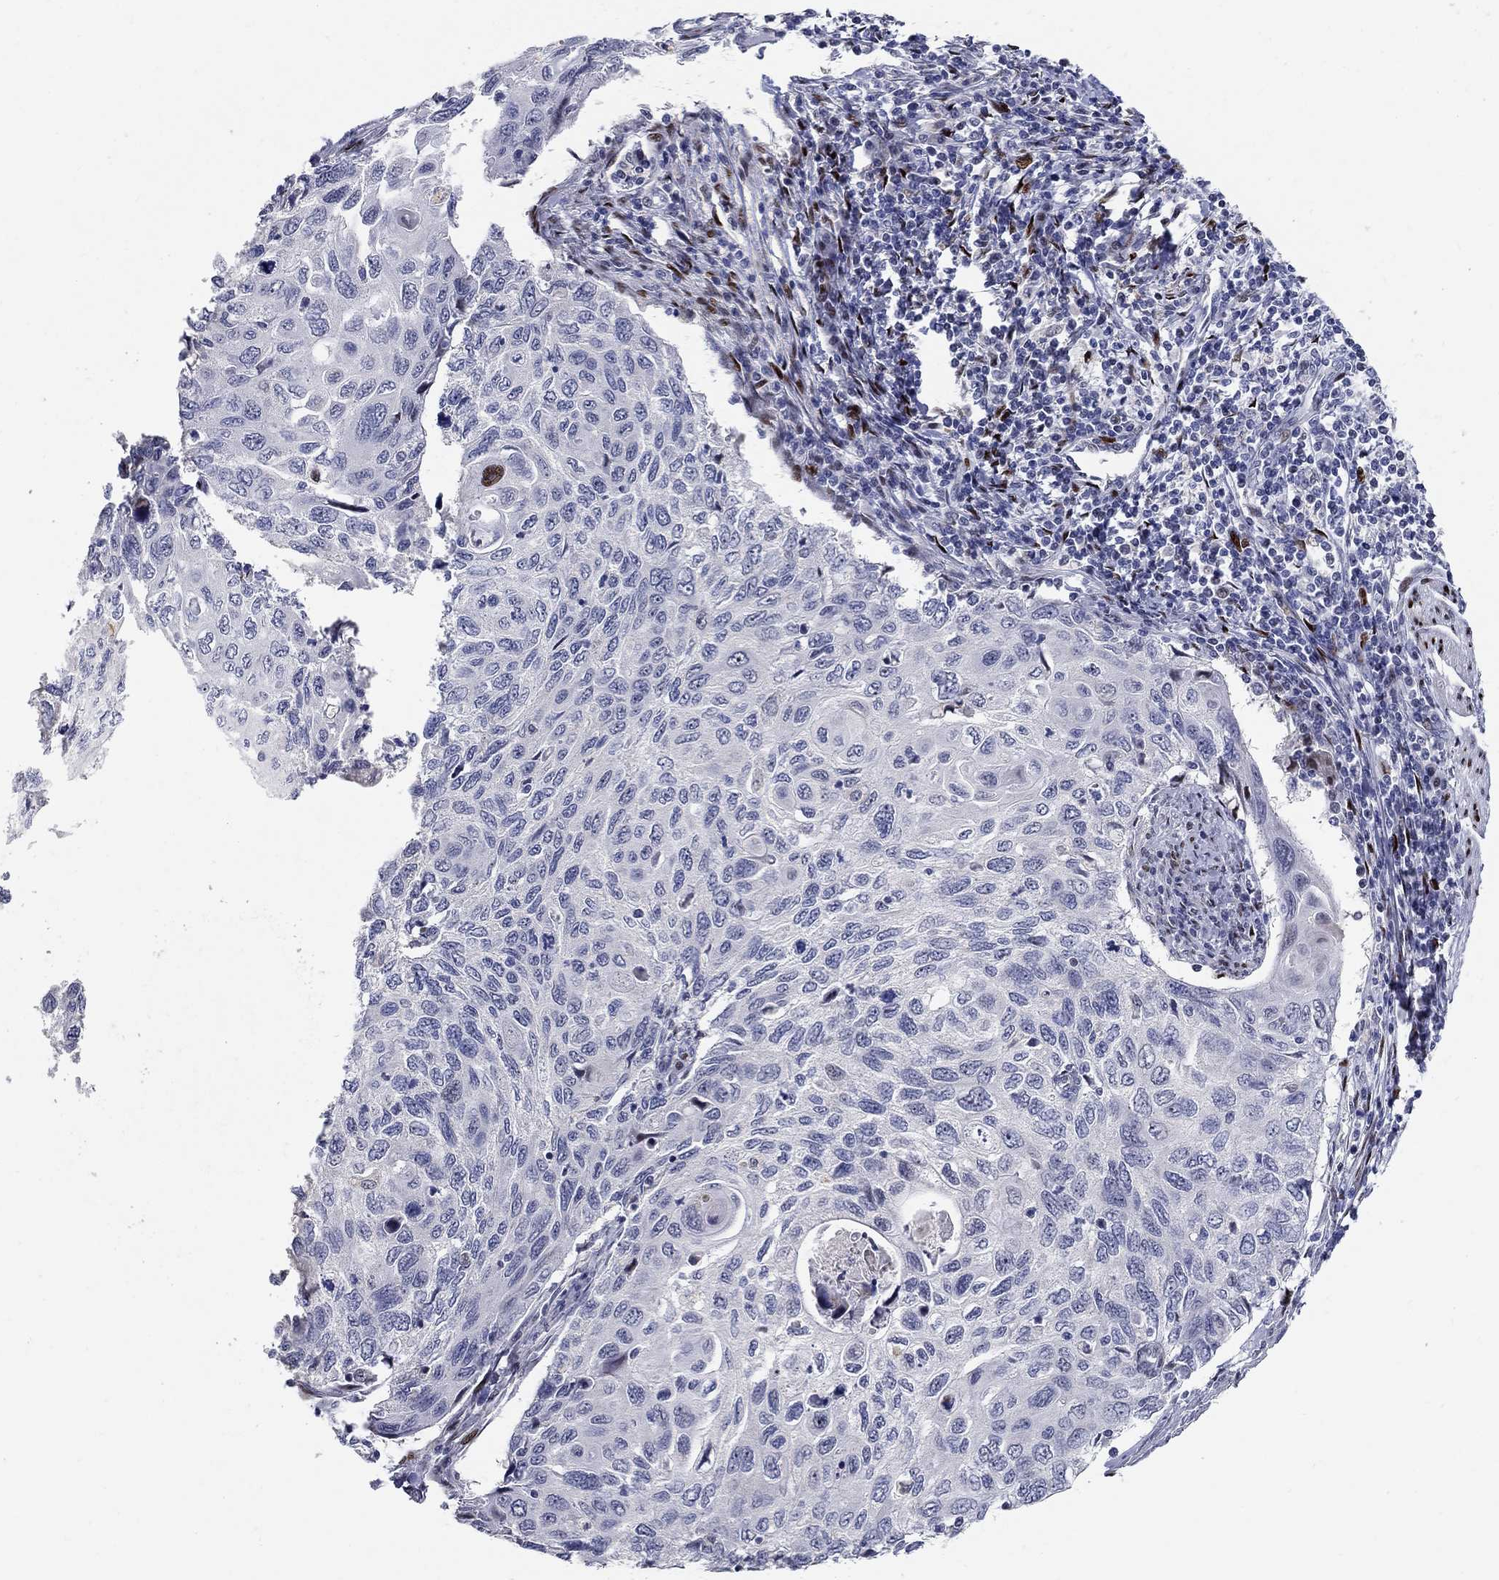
{"staining": {"intensity": "negative", "quantity": "none", "location": "none"}, "tissue": "cervical cancer", "cell_type": "Tumor cells", "image_type": "cancer", "snomed": [{"axis": "morphology", "description": "Squamous cell carcinoma, NOS"}, {"axis": "topography", "description": "Cervix"}], "caption": "This is an IHC histopathology image of cervical squamous cell carcinoma. There is no staining in tumor cells.", "gene": "RAPGEF5", "patient": {"sex": "female", "age": 70}}